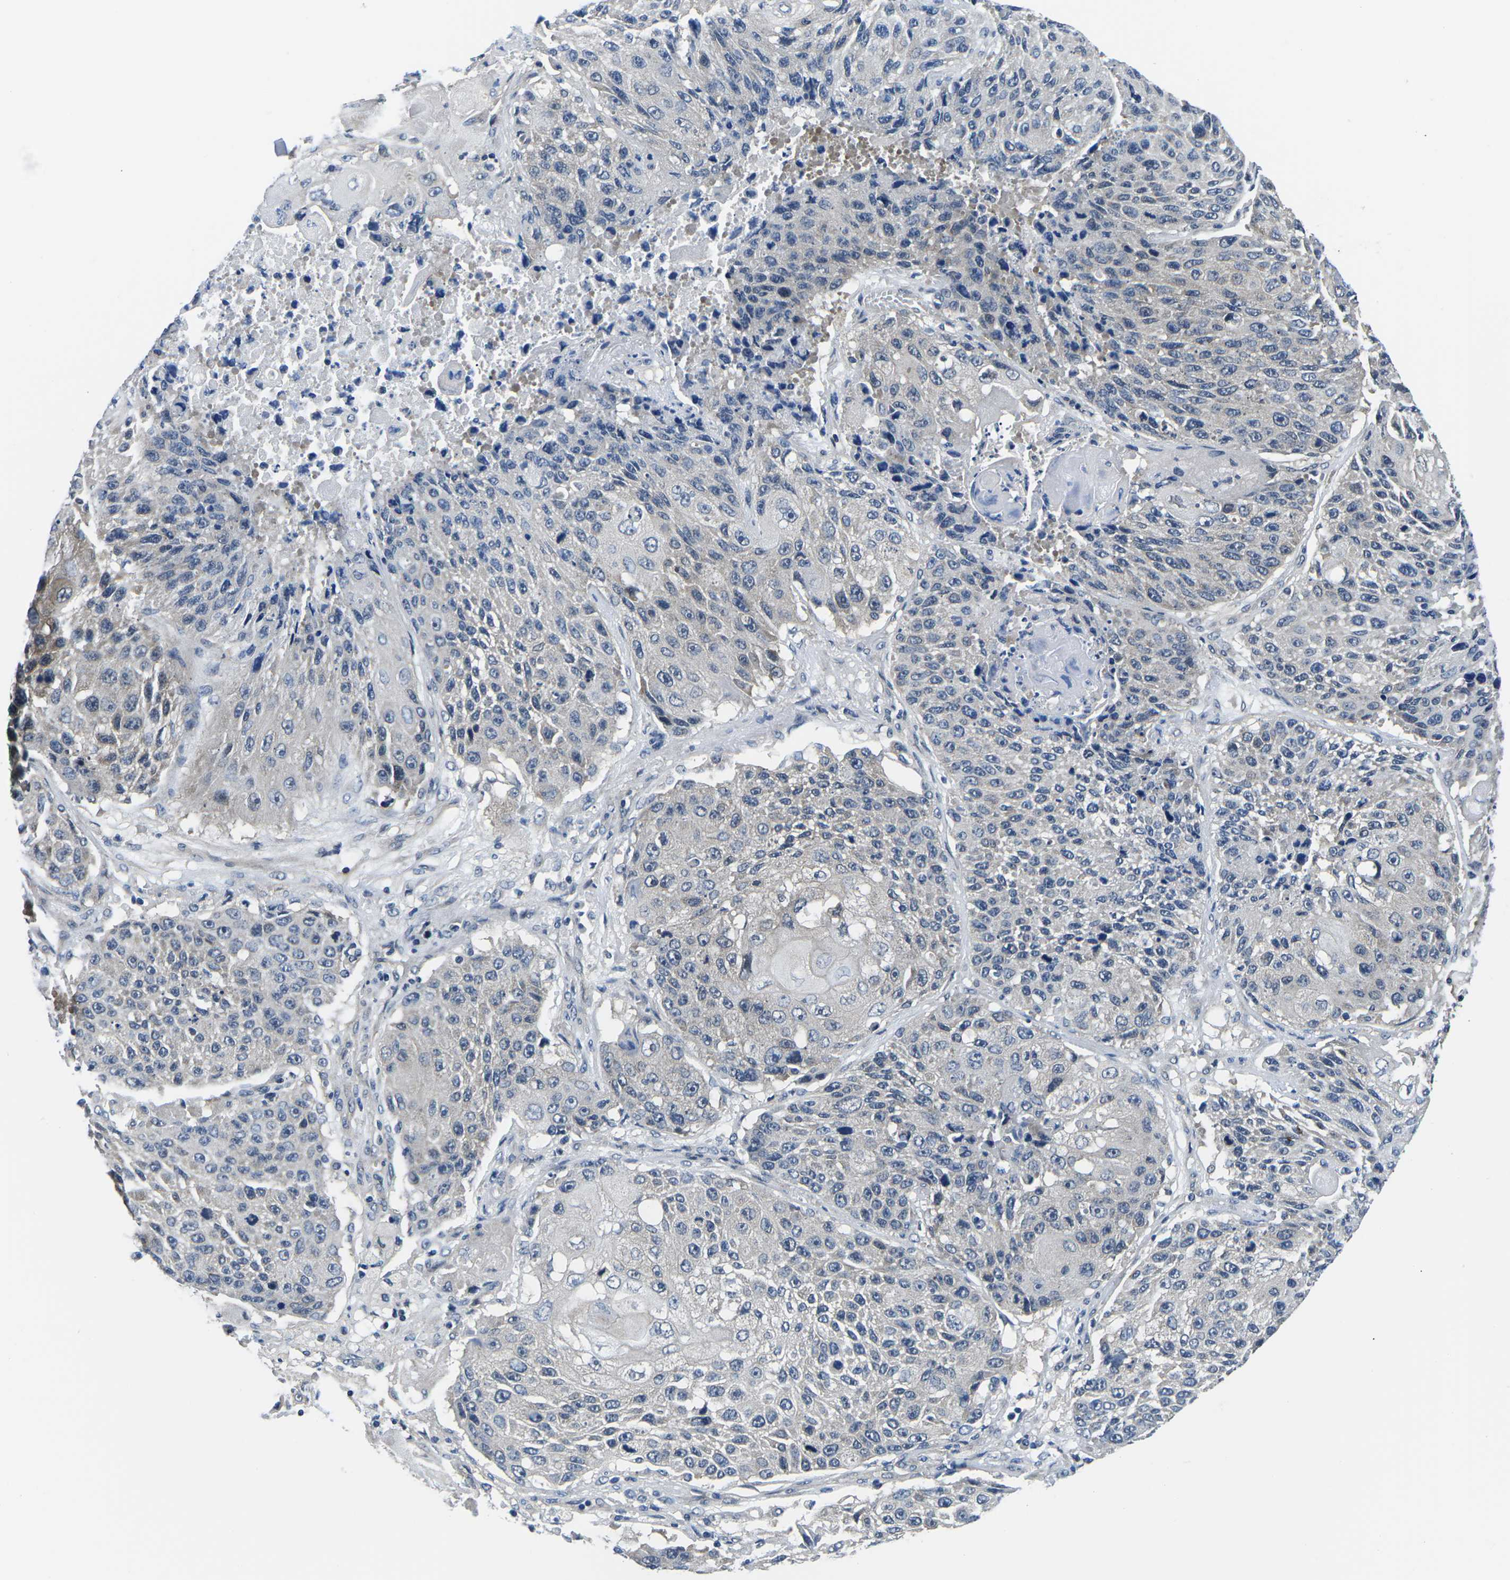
{"staining": {"intensity": "weak", "quantity": "<25%", "location": "cytoplasmic/membranous"}, "tissue": "lung cancer", "cell_type": "Tumor cells", "image_type": "cancer", "snomed": [{"axis": "morphology", "description": "Squamous cell carcinoma, NOS"}, {"axis": "topography", "description": "Lung"}], "caption": "This image is of lung squamous cell carcinoma stained with immunohistochemistry (IHC) to label a protein in brown with the nuclei are counter-stained blue. There is no positivity in tumor cells.", "gene": "GSK3B", "patient": {"sex": "male", "age": 61}}